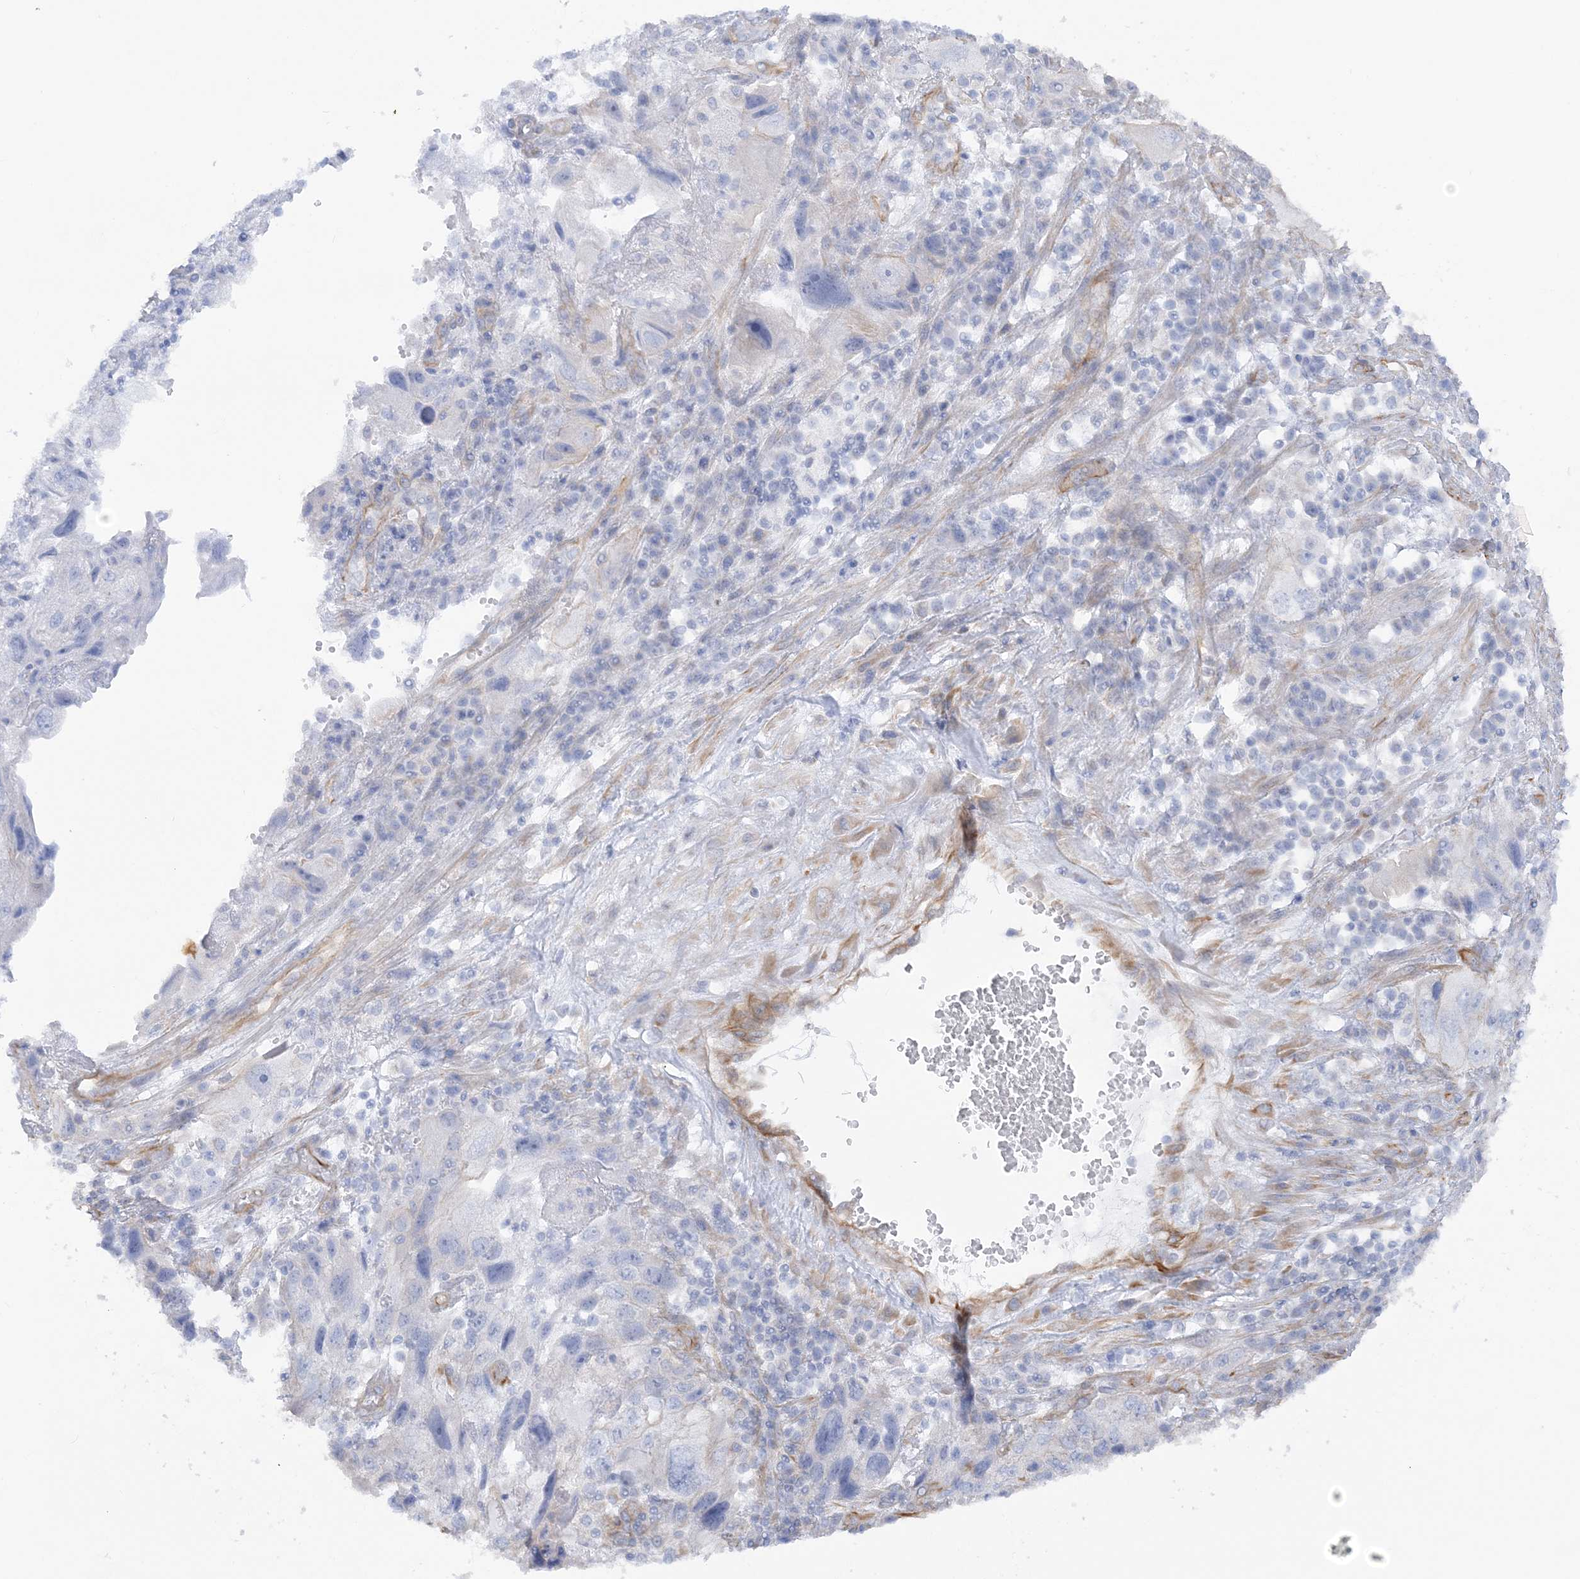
{"staining": {"intensity": "negative", "quantity": "none", "location": "none"}, "tissue": "endometrial cancer", "cell_type": "Tumor cells", "image_type": "cancer", "snomed": [{"axis": "morphology", "description": "Adenocarcinoma, NOS"}, {"axis": "topography", "description": "Endometrium"}], "caption": "Tumor cells show no significant protein expression in endometrial cancer (adenocarcinoma).", "gene": "SCLT1", "patient": {"sex": "female", "age": 49}}